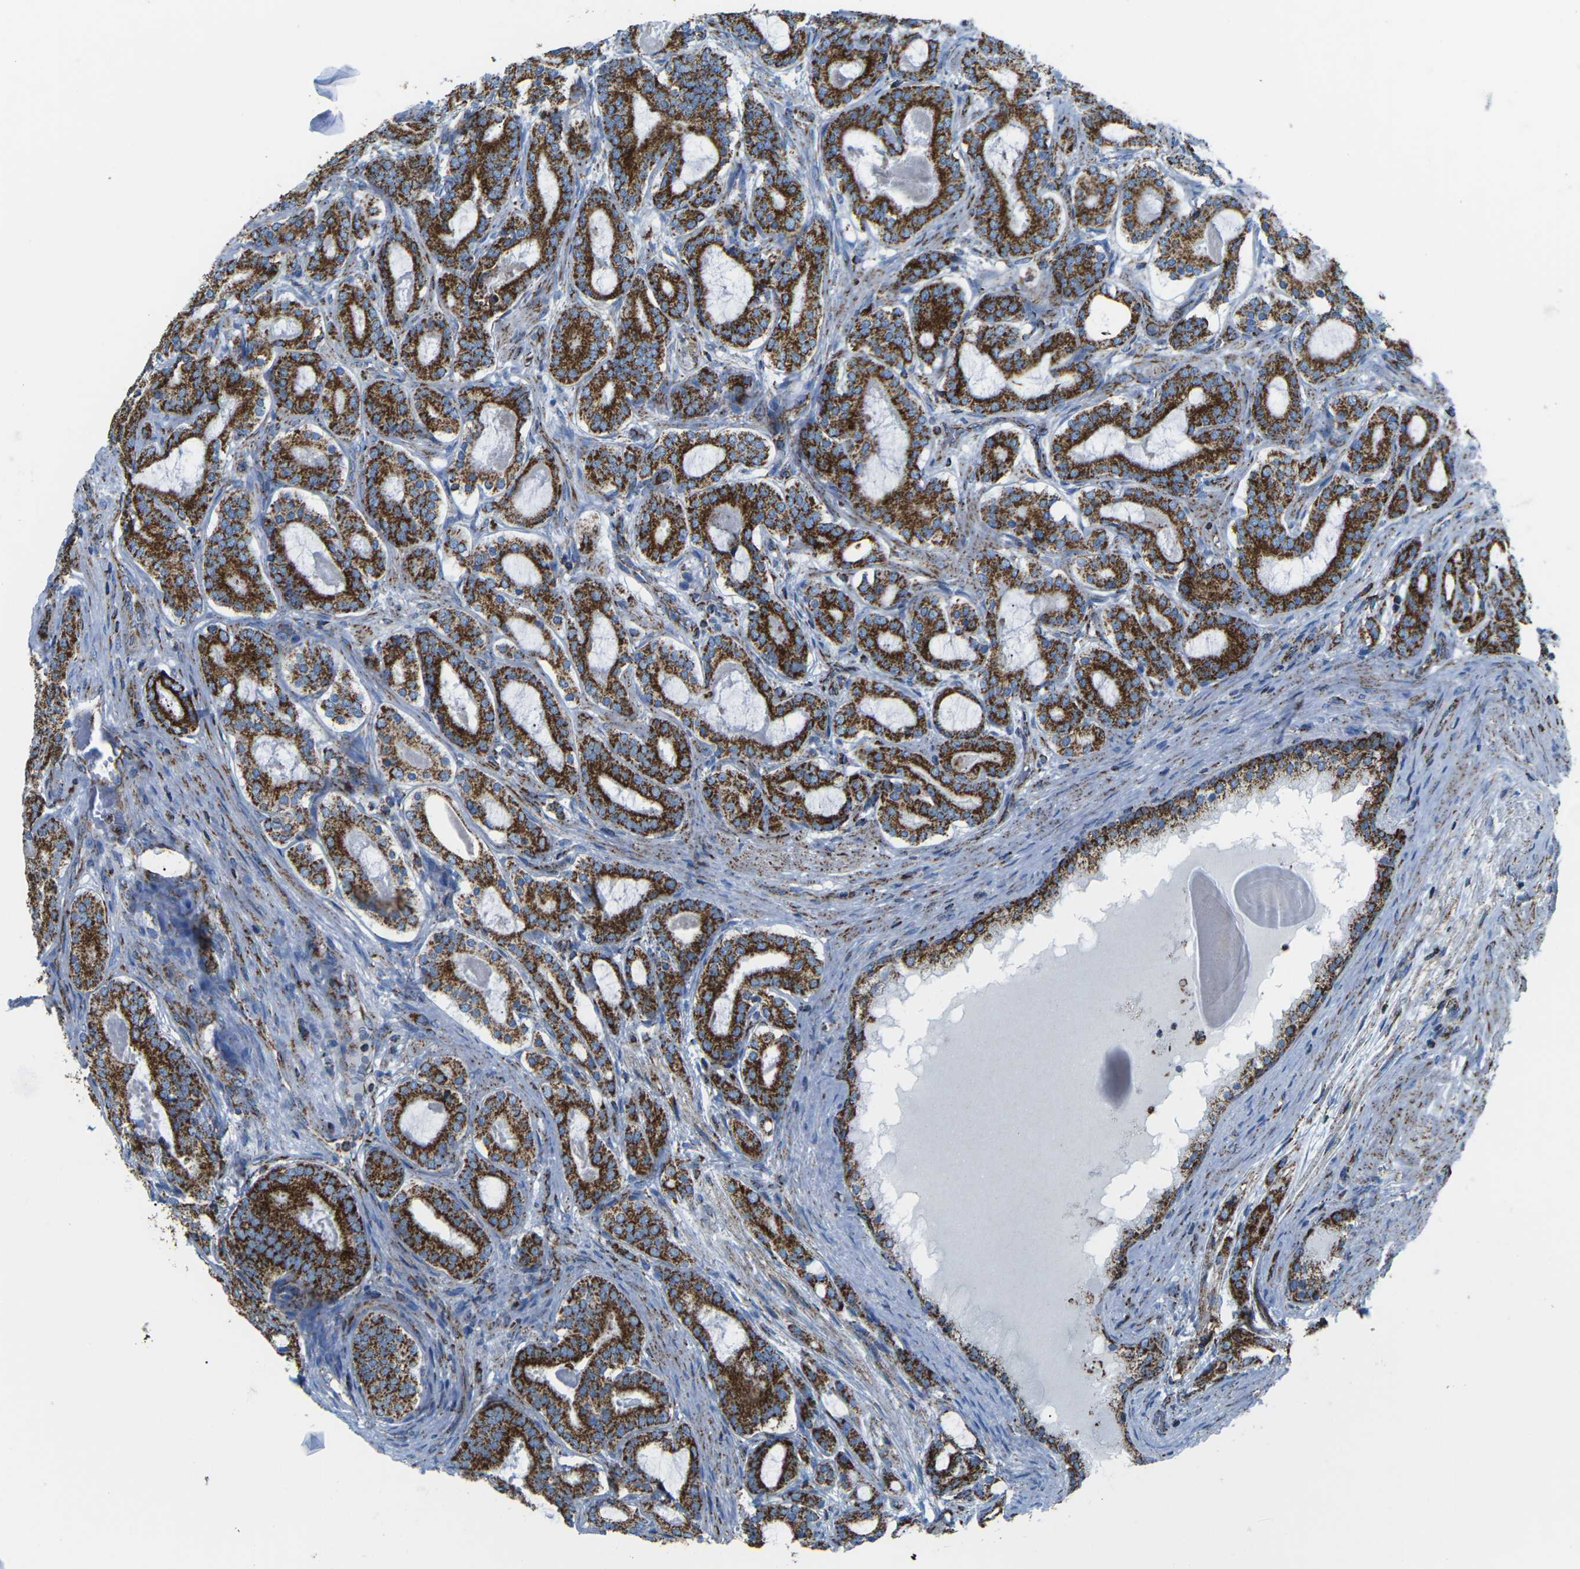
{"staining": {"intensity": "strong", "quantity": ">75%", "location": "cytoplasmic/membranous"}, "tissue": "prostate cancer", "cell_type": "Tumor cells", "image_type": "cancer", "snomed": [{"axis": "morphology", "description": "Adenocarcinoma, High grade"}, {"axis": "topography", "description": "Prostate"}], "caption": "High-grade adenocarcinoma (prostate) stained with a protein marker demonstrates strong staining in tumor cells.", "gene": "MT-CO2", "patient": {"sex": "male", "age": 60}}